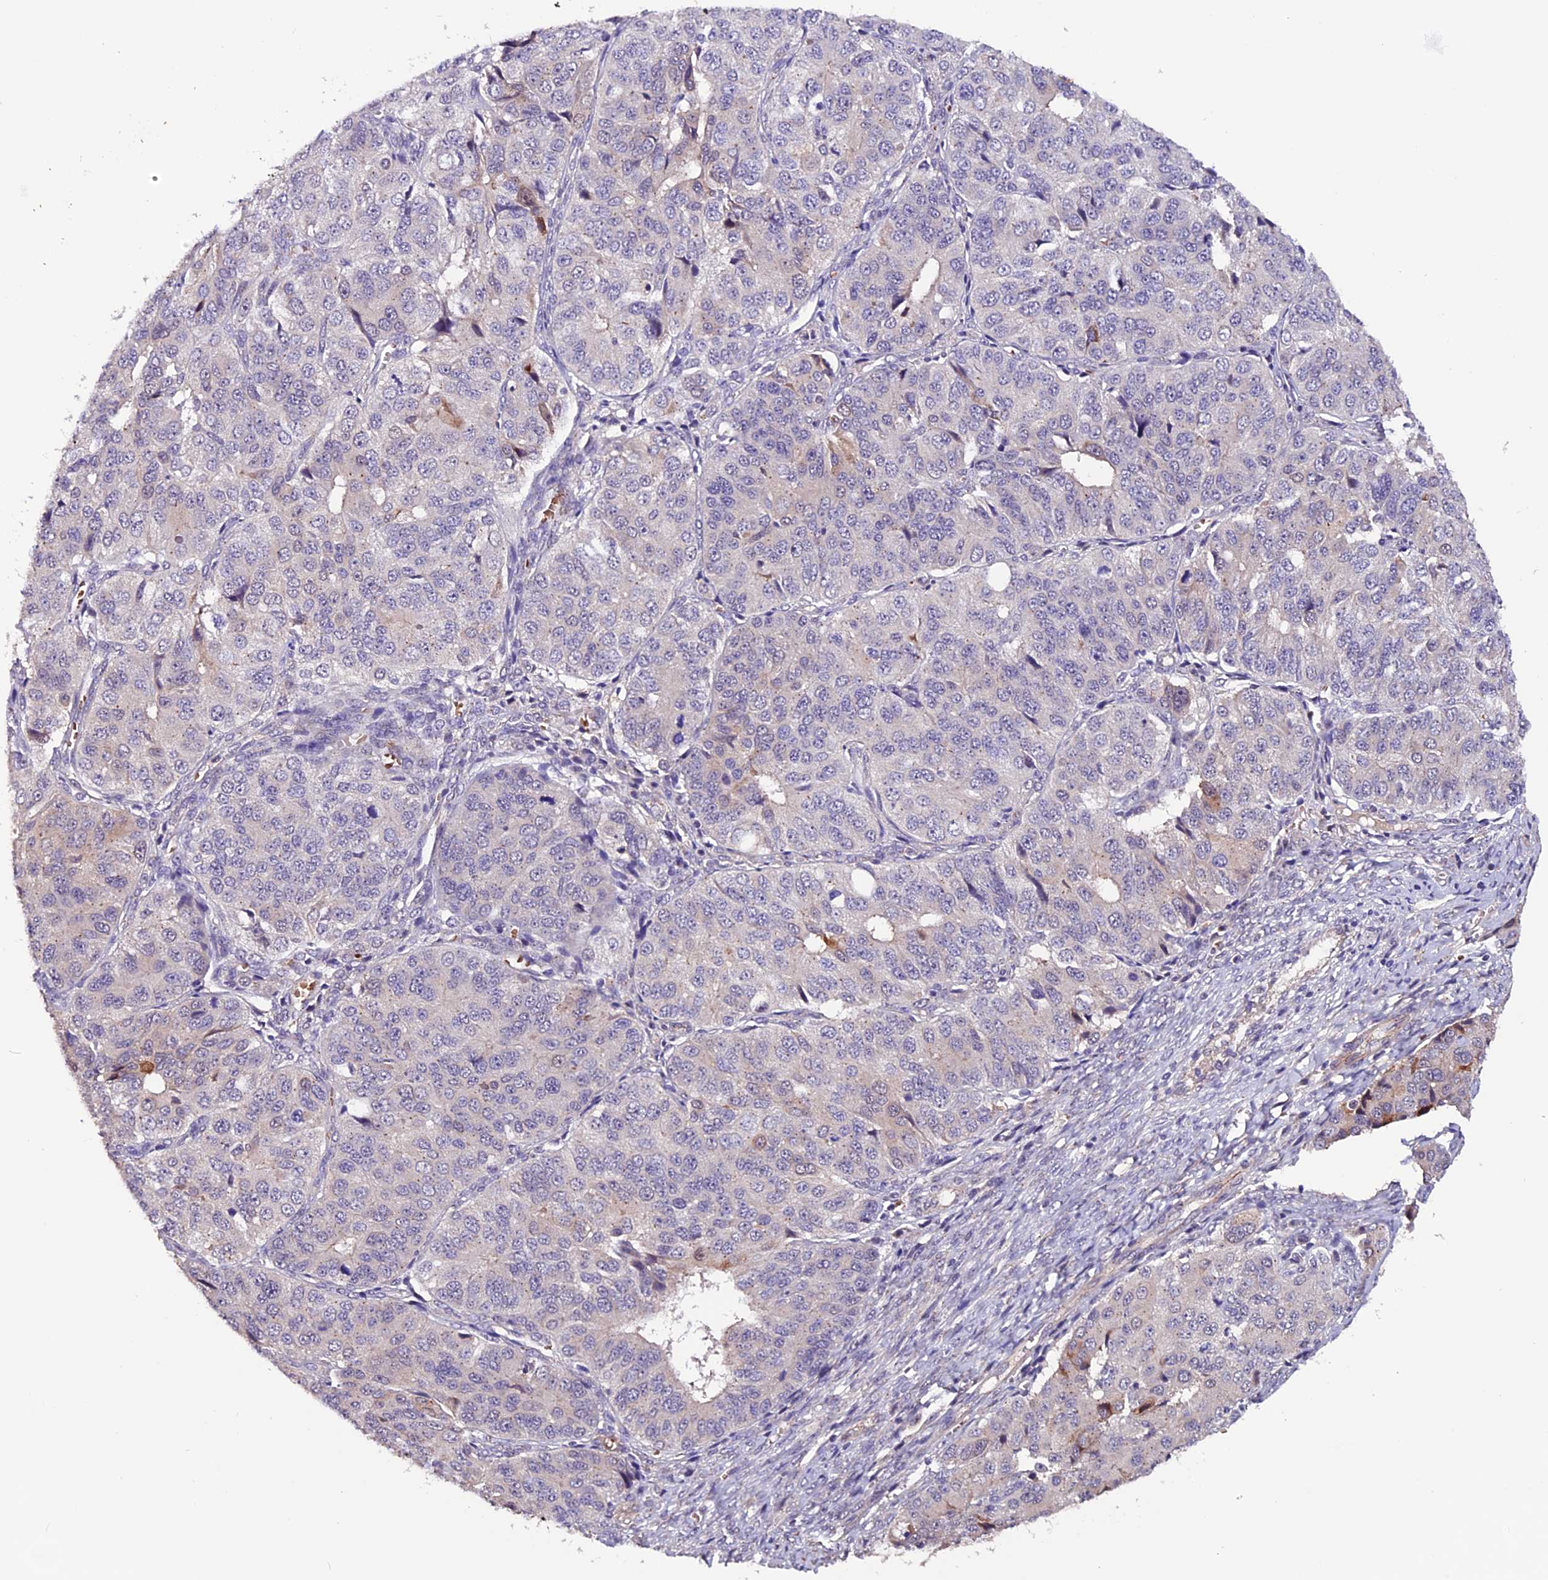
{"staining": {"intensity": "weak", "quantity": "<25%", "location": "cytoplasmic/membranous"}, "tissue": "ovarian cancer", "cell_type": "Tumor cells", "image_type": "cancer", "snomed": [{"axis": "morphology", "description": "Carcinoma, endometroid"}, {"axis": "topography", "description": "Ovary"}], "caption": "IHC photomicrograph of endometroid carcinoma (ovarian) stained for a protein (brown), which displays no expression in tumor cells. (DAB (3,3'-diaminobenzidine) immunohistochemistry (IHC) visualized using brightfield microscopy, high magnification).", "gene": "RINL", "patient": {"sex": "female", "age": 51}}